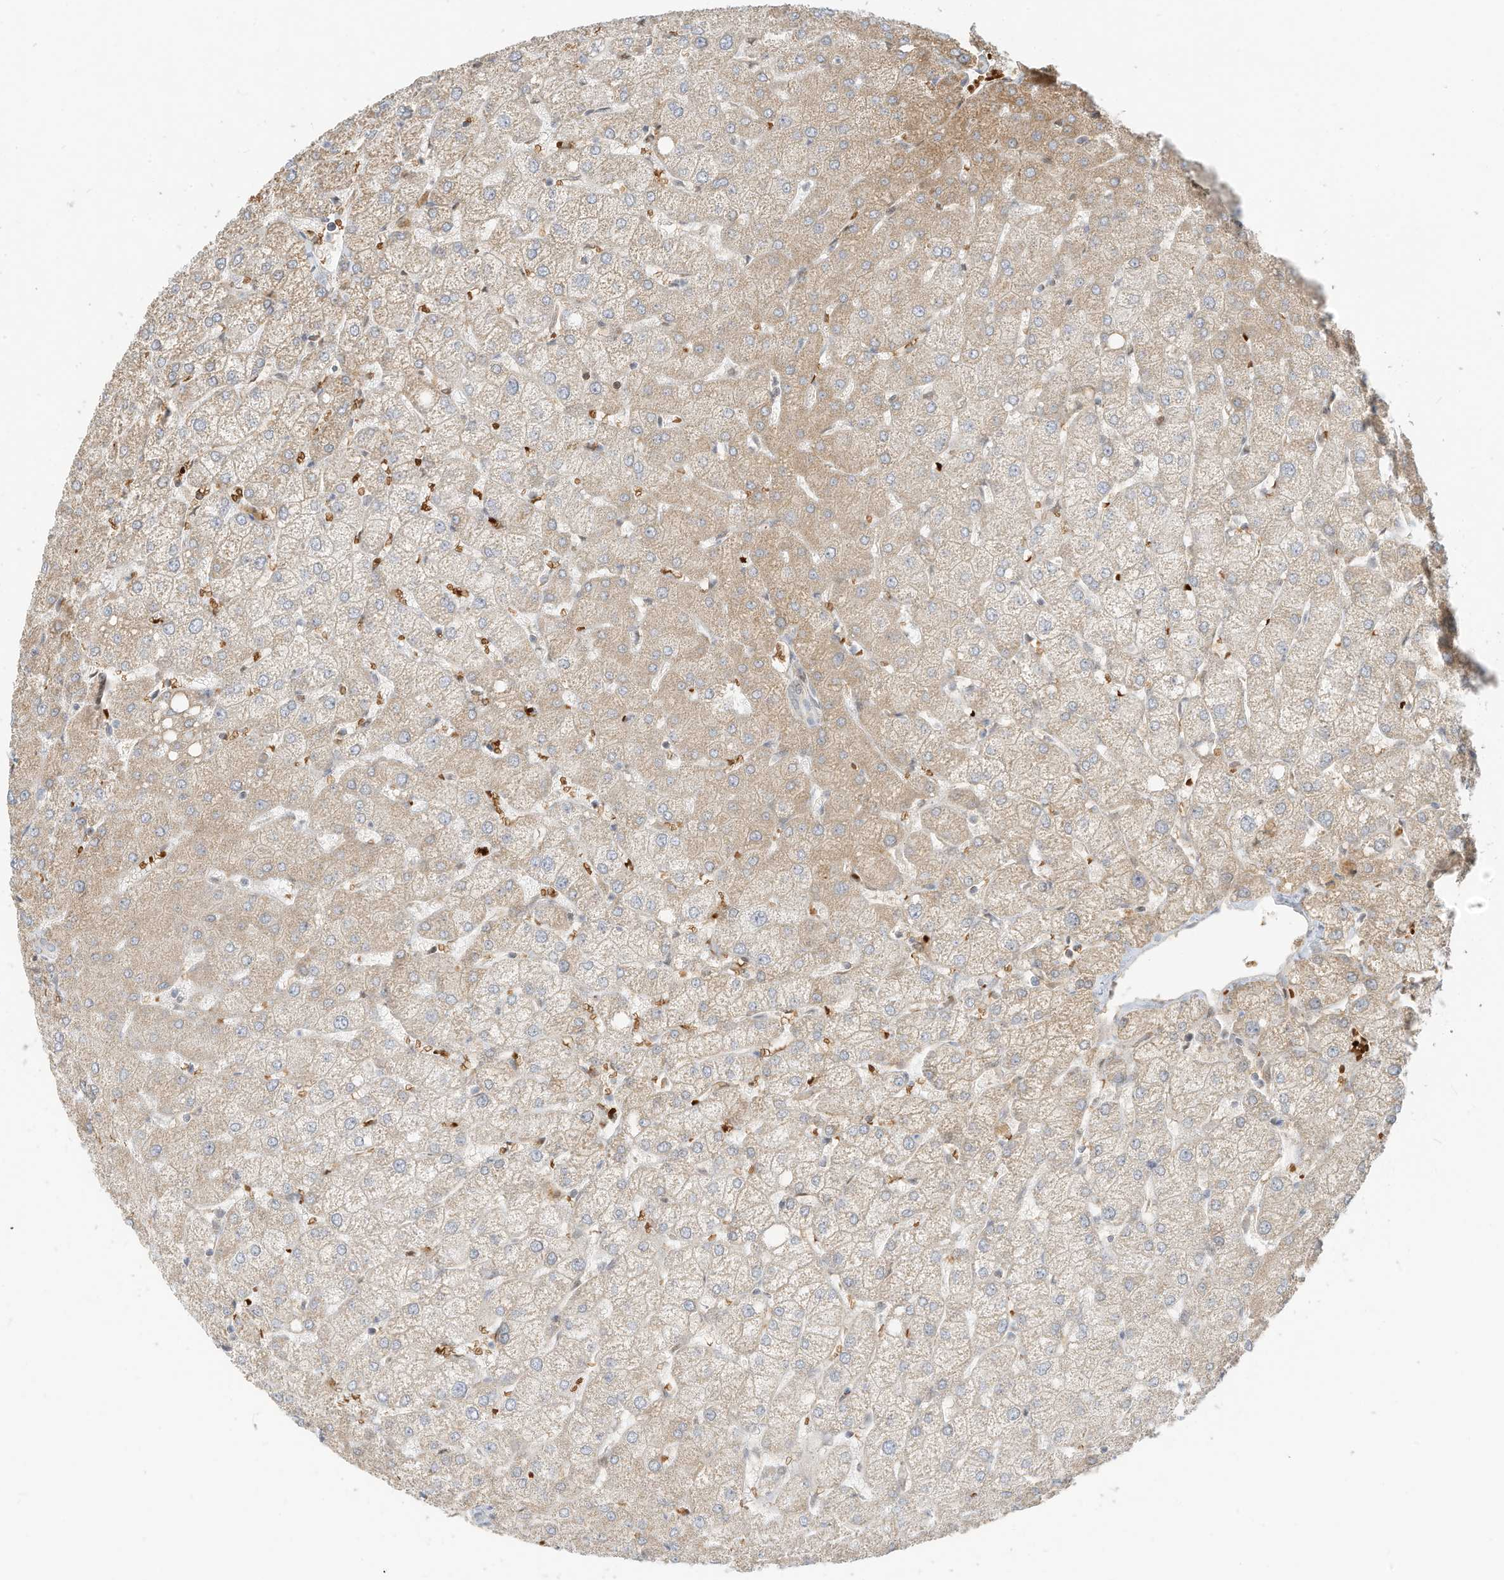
{"staining": {"intensity": "weak", "quantity": "25%-75%", "location": "cytoplasmic/membranous"}, "tissue": "liver", "cell_type": "Cholangiocytes", "image_type": "normal", "snomed": [{"axis": "morphology", "description": "Normal tissue, NOS"}, {"axis": "topography", "description": "Liver"}], "caption": "Brown immunohistochemical staining in benign human liver reveals weak cytoplasmic/membranous positivity in about 25%-75% of cholangiocytes. (Brightfield microscopy of DAB IHC at high magnification).", "gene": "MTUS2", "patient": {"sex": "female", "age": 54}}